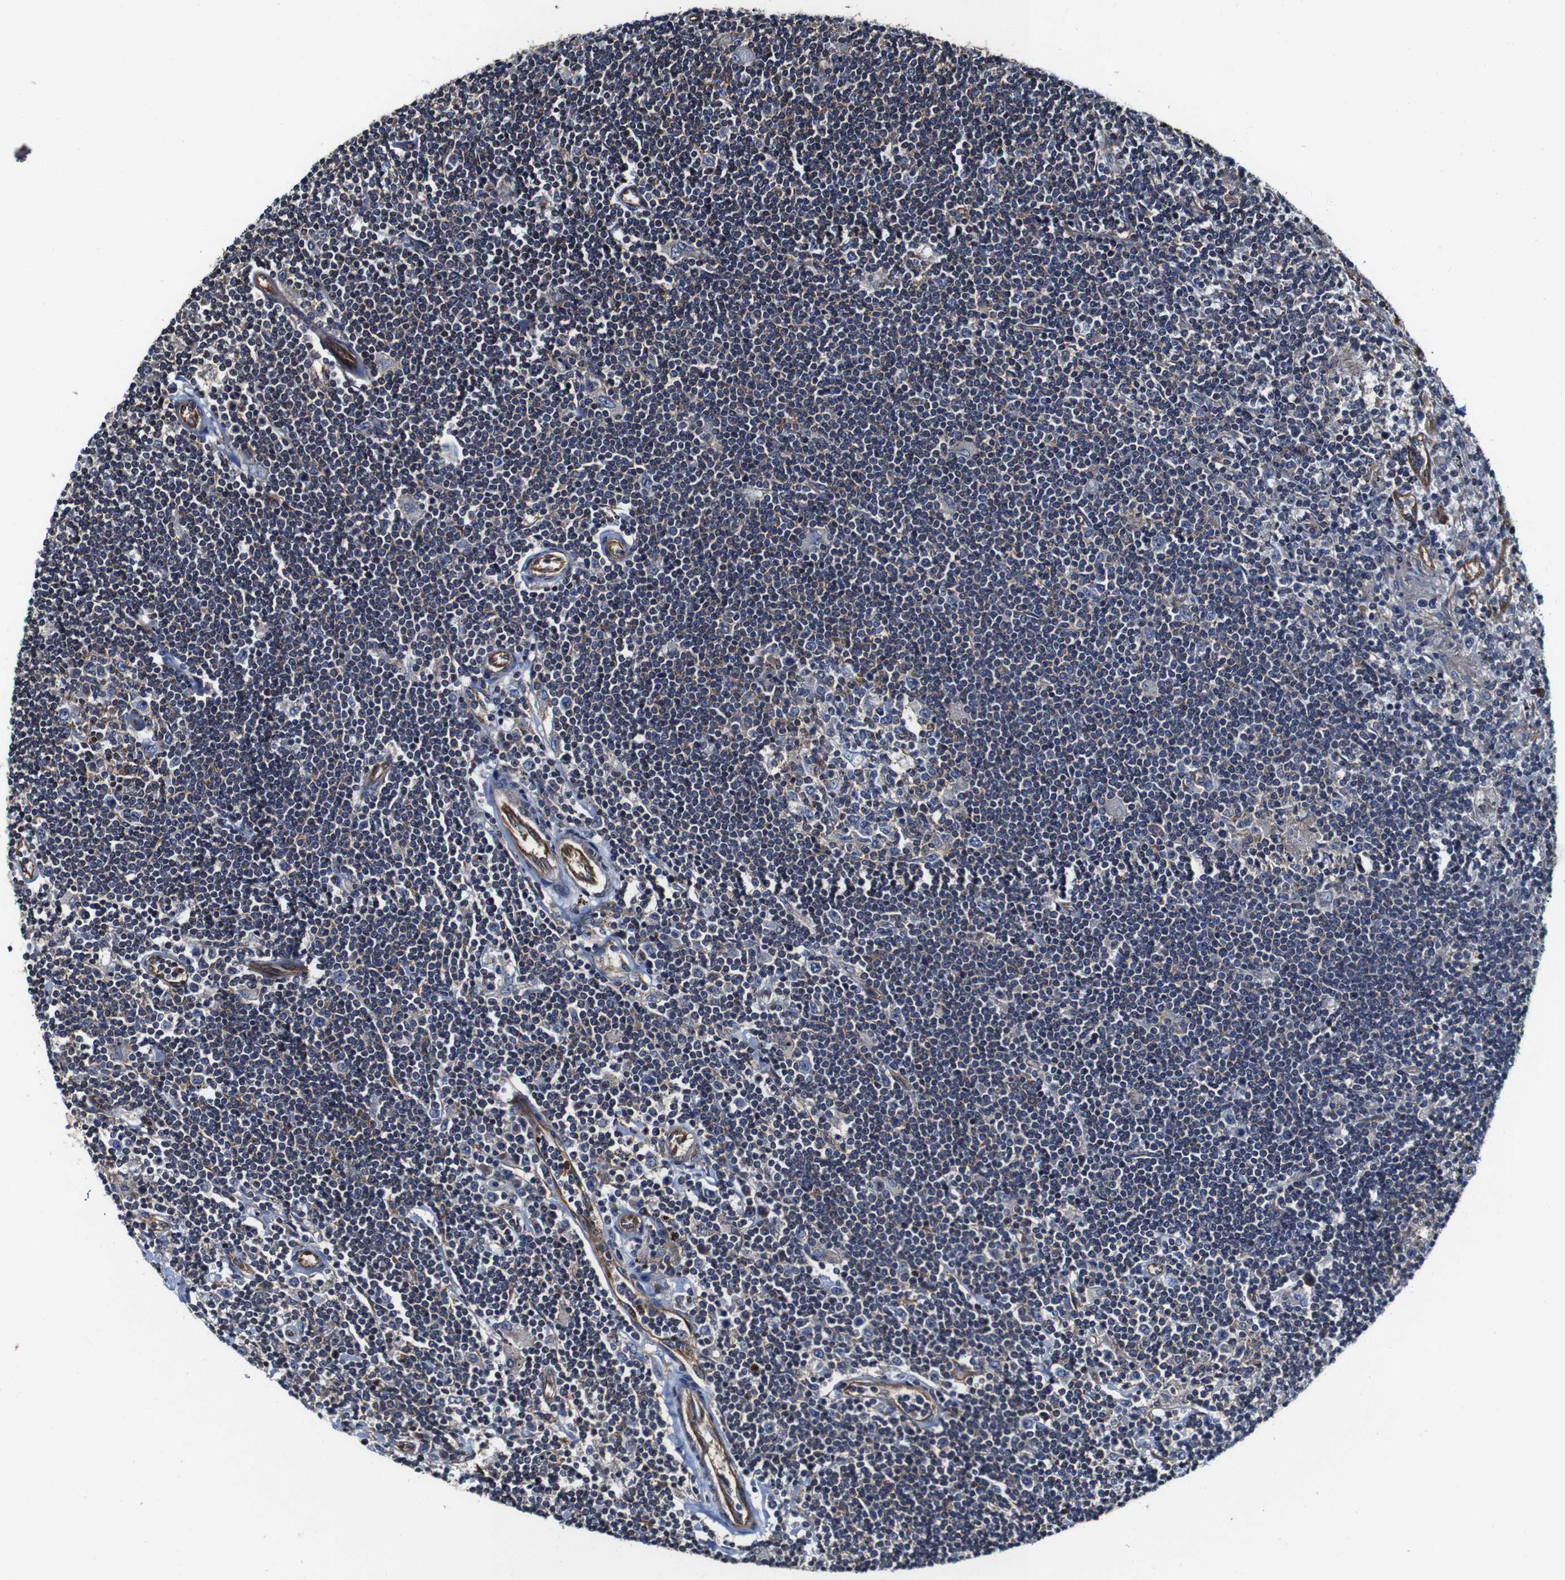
{"staining": {"intensity": "moderate", "quantity": "25%-75%", "location": "cytoplasmic/membranous"}, "tissue": "lymphoma", "cell_type": "Tumor cells", "image_type": "cancer", "snomed": [{"axis": "morphology", "description": "Malignant lymphoma, non-Hodgkin's type, Low grade"}, {"axis": "topography", "description": "Spleen"}], "caption": "Lymphoma stained with a brown dye displays moderate cytoplasmic/membranous positive staining in about 25%-75% of tumor cells.", "gene": "CSF1R", "patient": {"sex": "male", "age": 76}}